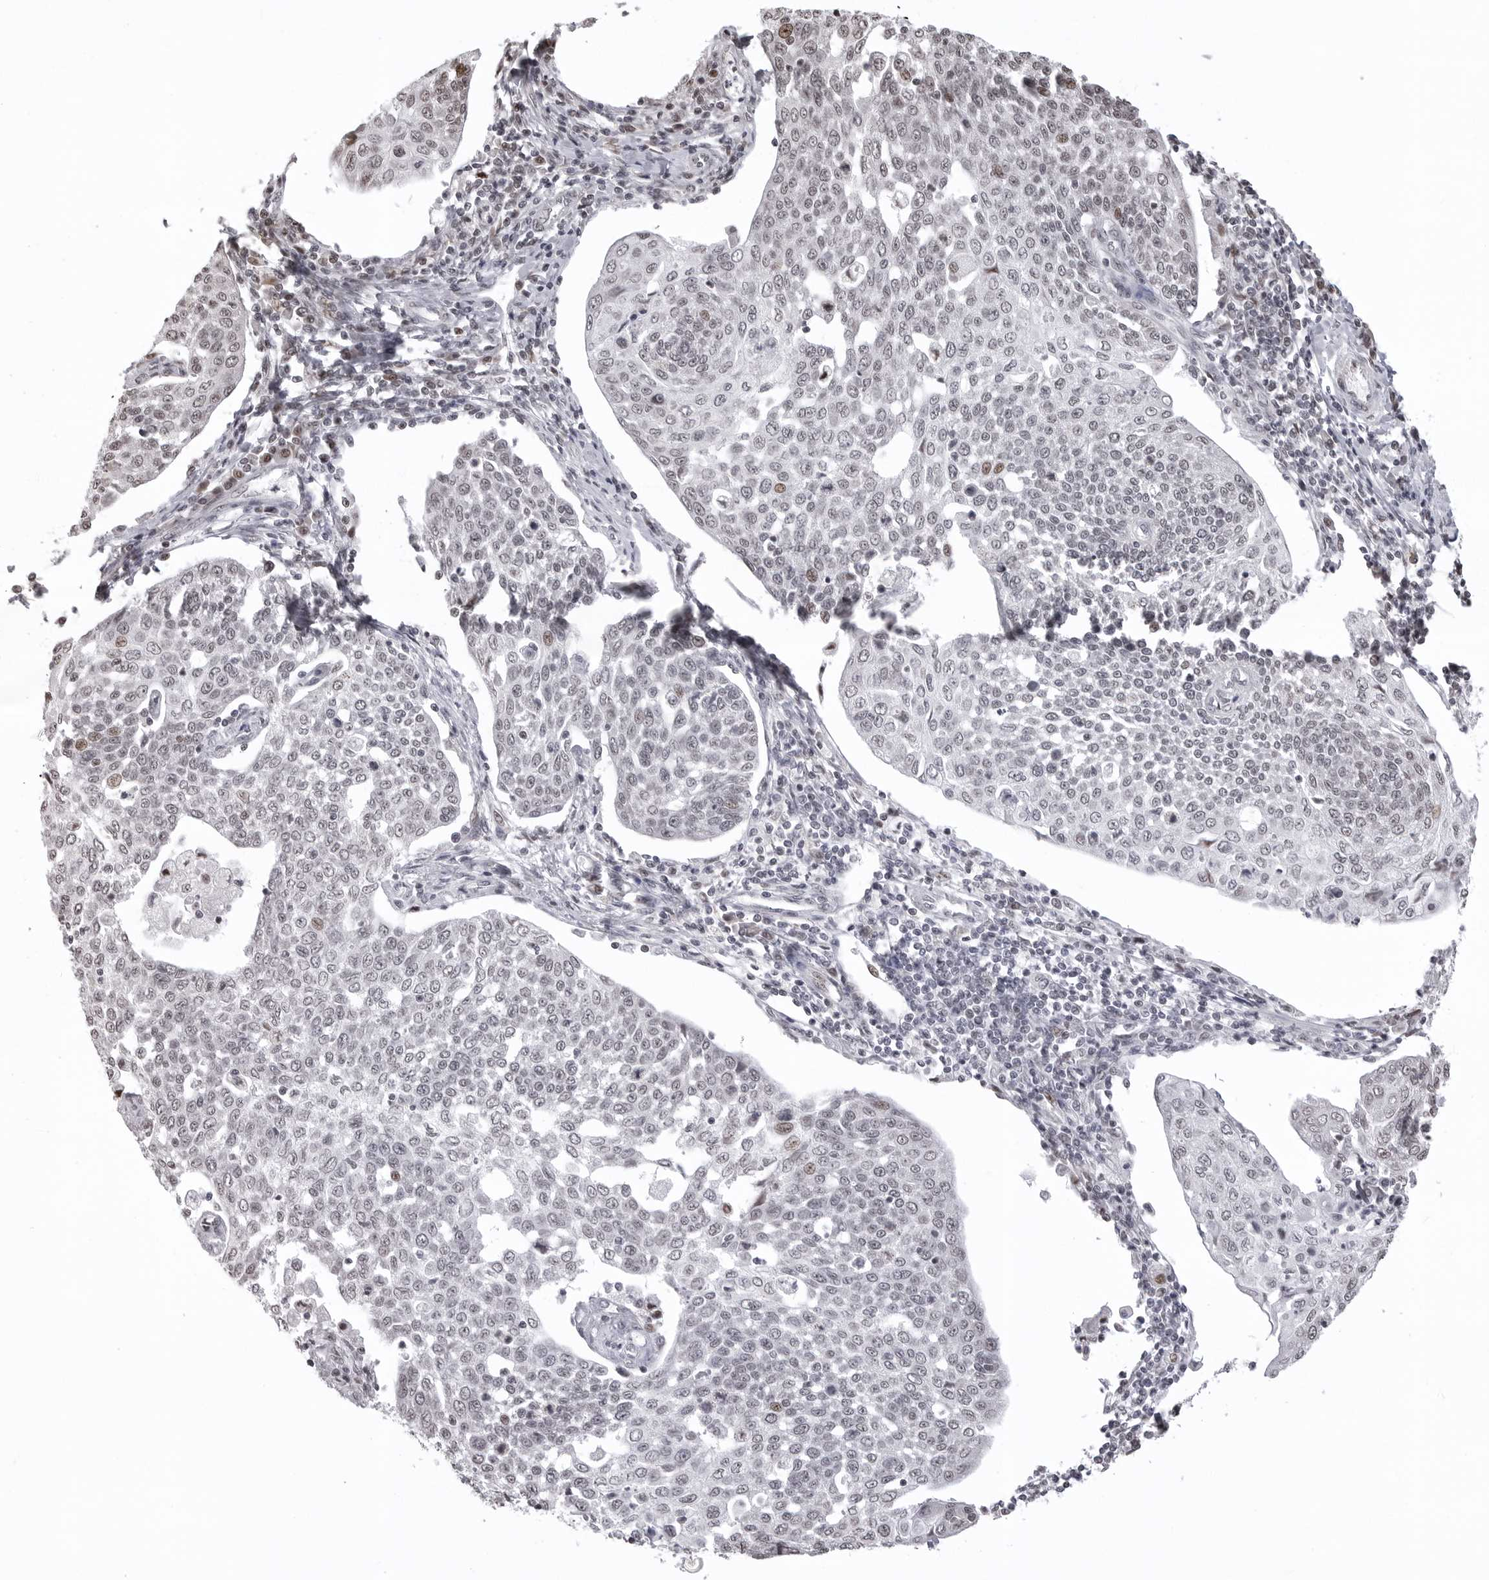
{"staining": {"intensity": "weak", "quantity": "<25%", "location": "nuclear"}, "tissue": "cervical cancer", "cell_type": "Tumor cells", "image_type": "cancer", "snomed": [{"axis": "morphology", "description": "Squamous cell carcinoma, NOS"}, {"axis": "topography", "description": "Cervix"}], "caption": "A micrograph of cervical cancer (squamous cell carcinoma) stained for a protein displays no brown staining in tumor cells. (Stains: DAB (3,3'-diaminobenzidine) immunohistochemistry (IHC) with hematoxylin counter stain, Microscopy: brightfield microscopy at high magnification).", "gene": "PHF3", "patient": {"sex": "female", "age": 34}}